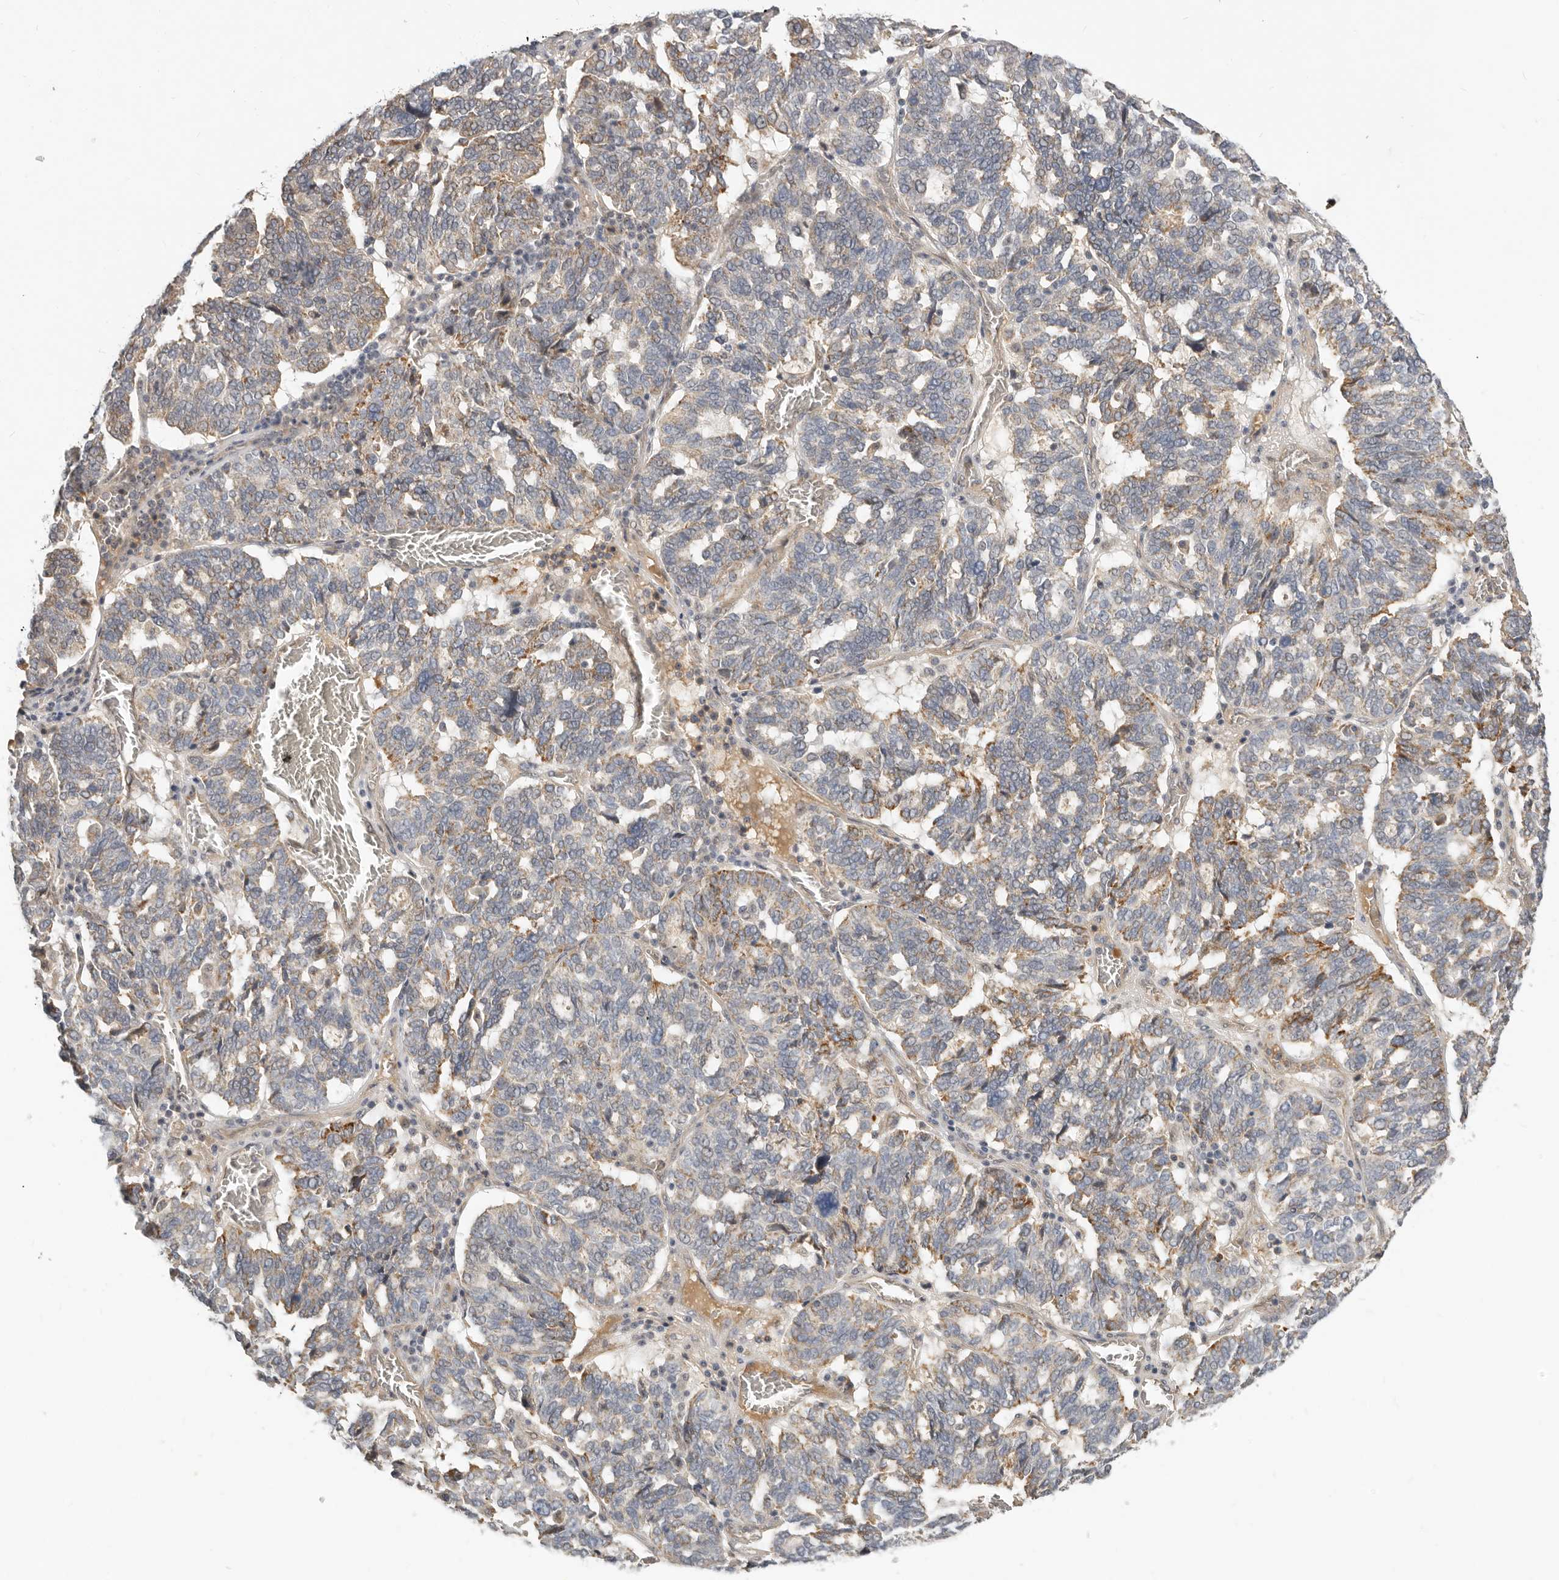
{"staining": {"intensity": "weak", "quantity": "25%-75%", "location": "cytoplasmic/membranous"}, "tissue": "ovarian cancer", "cell_type": "Tumor cells", "image_type": "cancer", "snomed": [{"axis": "morphology", "description": "Cystadenocarcinoma, serous, NOS"}, {"axis": "topography", "description": "Ovary"}], "caption": "This is a histology image of IHC staining of ovarian cancer (serous cystadenocarcinoma), which shows weak expression in the cytoplasmic/membranous of tumor cells.", "gene": "MICALL2", "patient": {"sex": "female", "age": 59}}